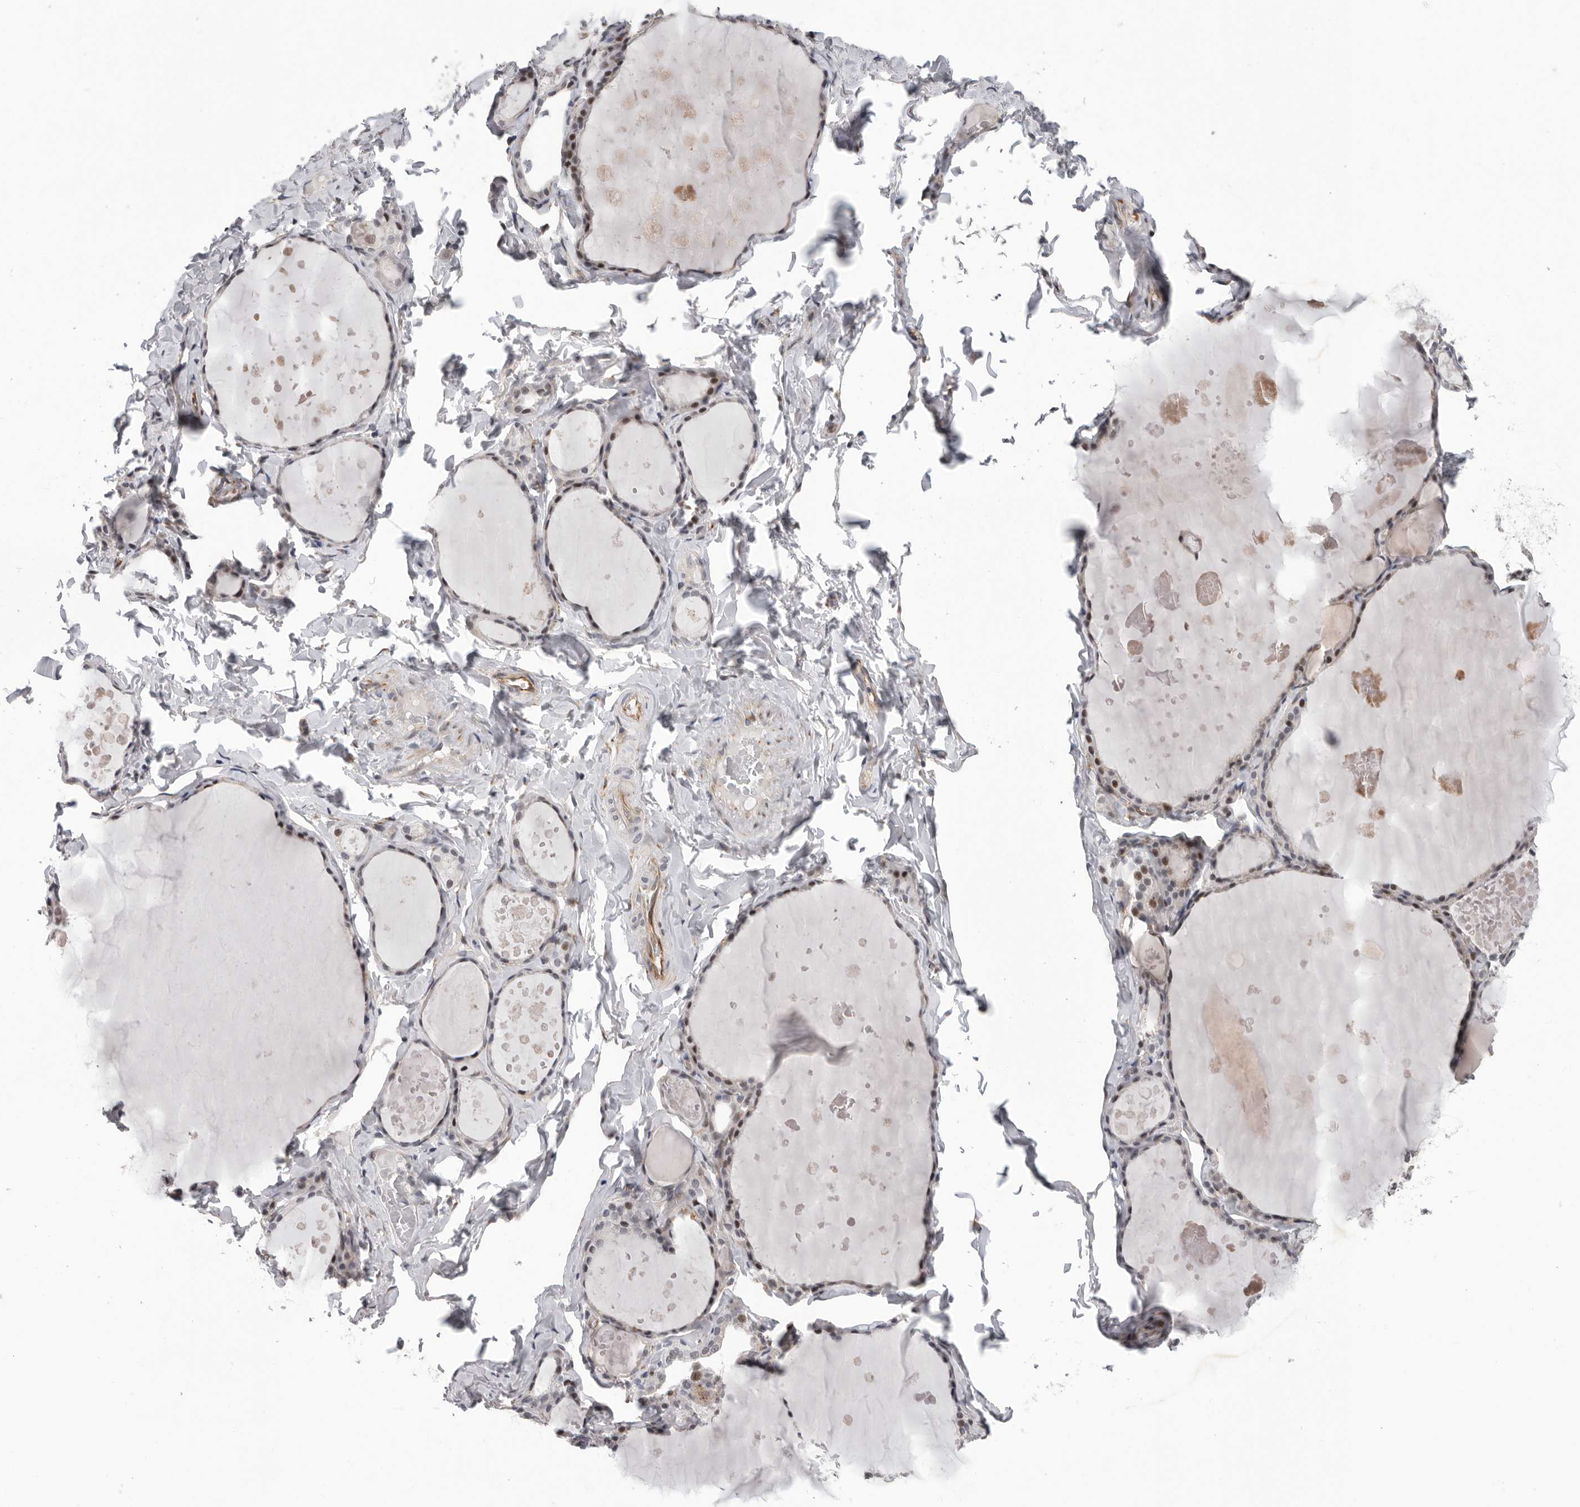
{"staining": {"intensity": "weak", "quantity": "<25%", "location": "nuclear"}, "tissue": "thyroid gland", "cell_type": "Glandular cells", "image_type": "normal", "snomed": [{"axis": "morphology", "description": "Normal tissue, NOS"}, {"axis": "topography", "description": "Thyroid gland"}], "caption": "IHC of benign human thyroid gland shows no staining in glandular cells. (Immunohistochemistry, brightfield microscopy, high magnification).", "gene": "RALGPS2", "patient": {"sex": "male", "age": 56}}